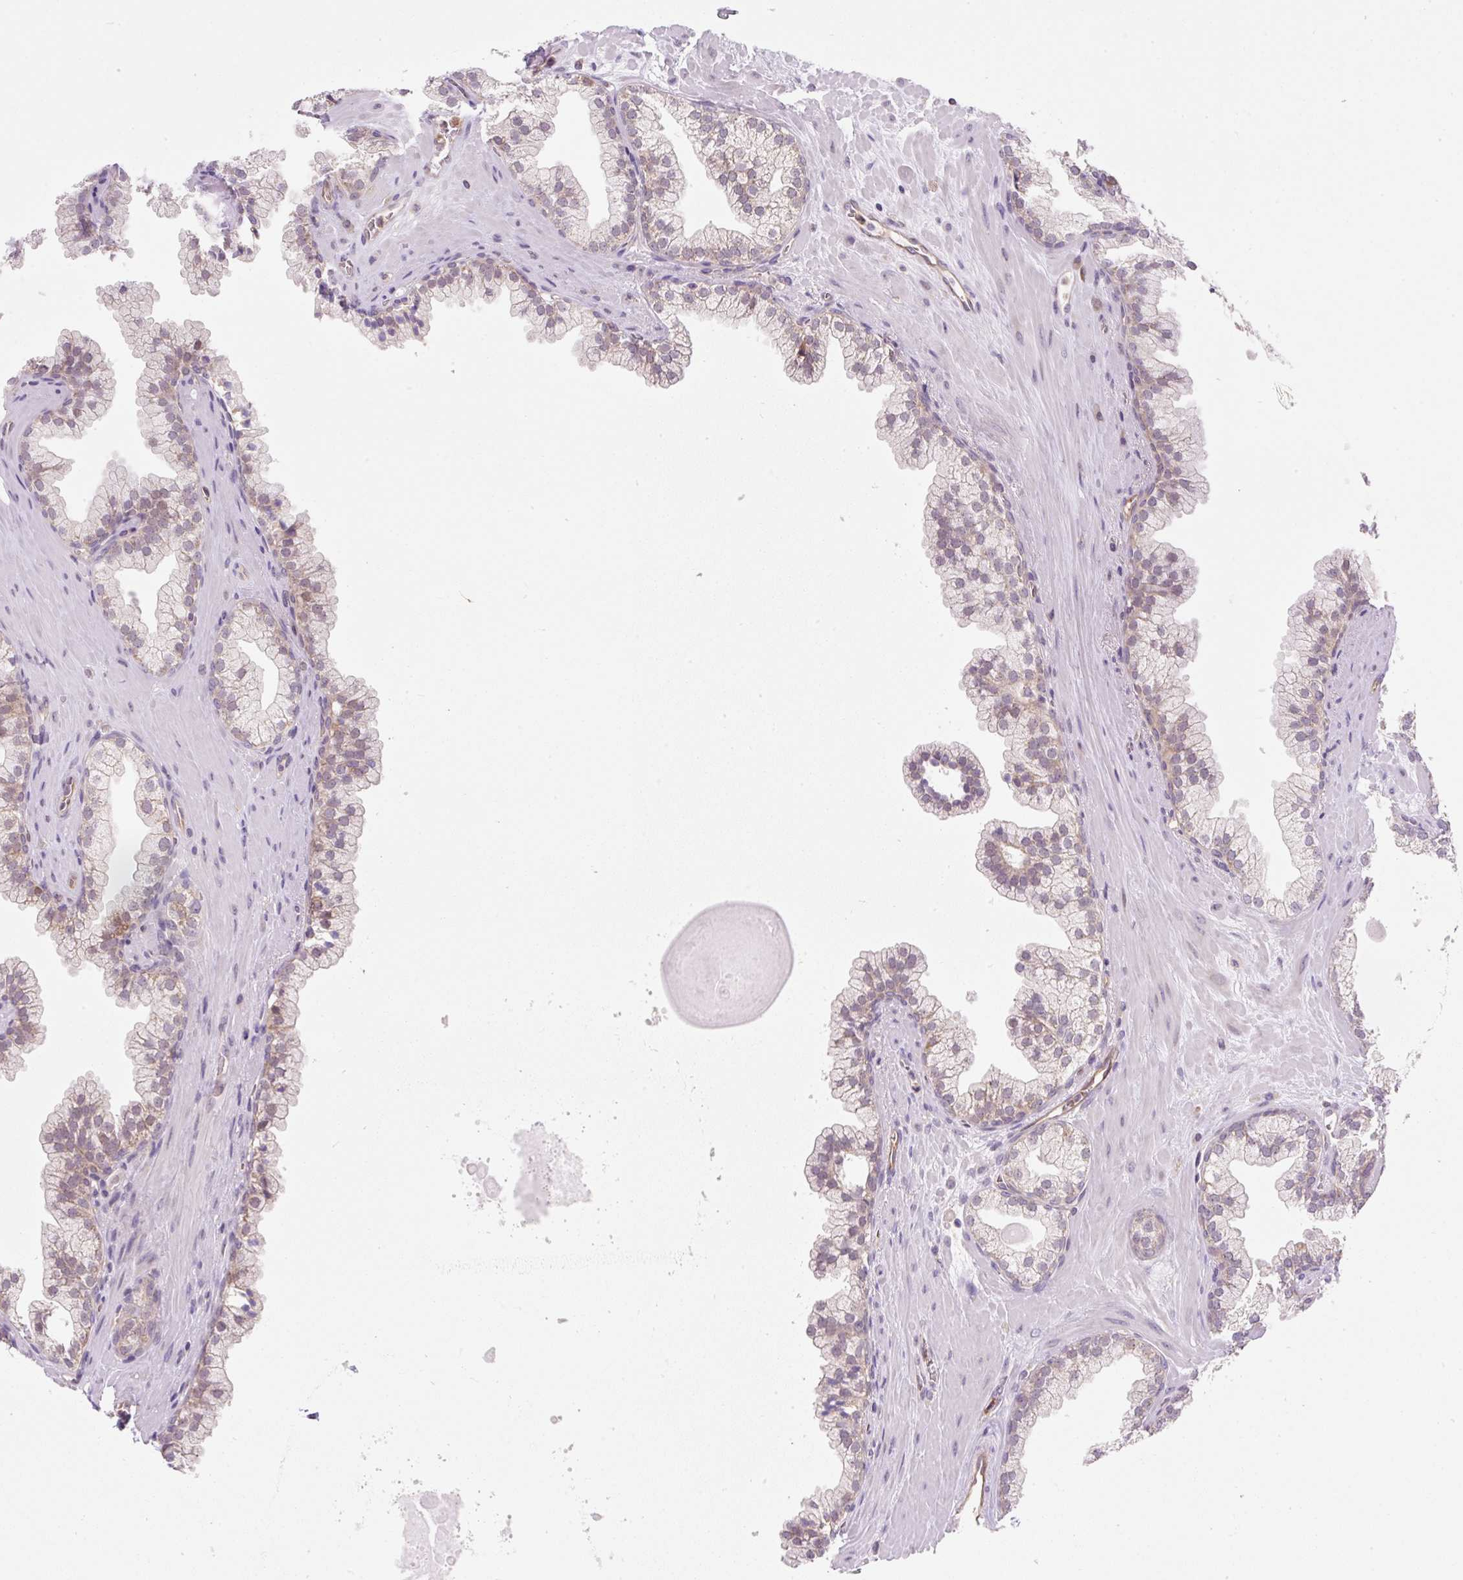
{"staining": {"intensity": "weak", "quantity": "25%-75%", "location": "cytoplasmic/membranous"}, "tissue": "prostate", "cell_type": "Glandular cells", "image_type": "normal", "snomed": [{"axis": "morphology", "description": "Normal tissue, NOS"}, {"axis": "topography", "description": "Prostate"}, {"axis": "topography", "description": "Peripheral nerve tissue"}], "caption": "About 25%-75% of glandular cells in unremarkable human prostate demonstrate weak cytoplasmic/membranous protein expression as visualized by brown immunohistochemical staining.", "gene": "OMA1", "patient": {"sex": "male", "age": 61}}